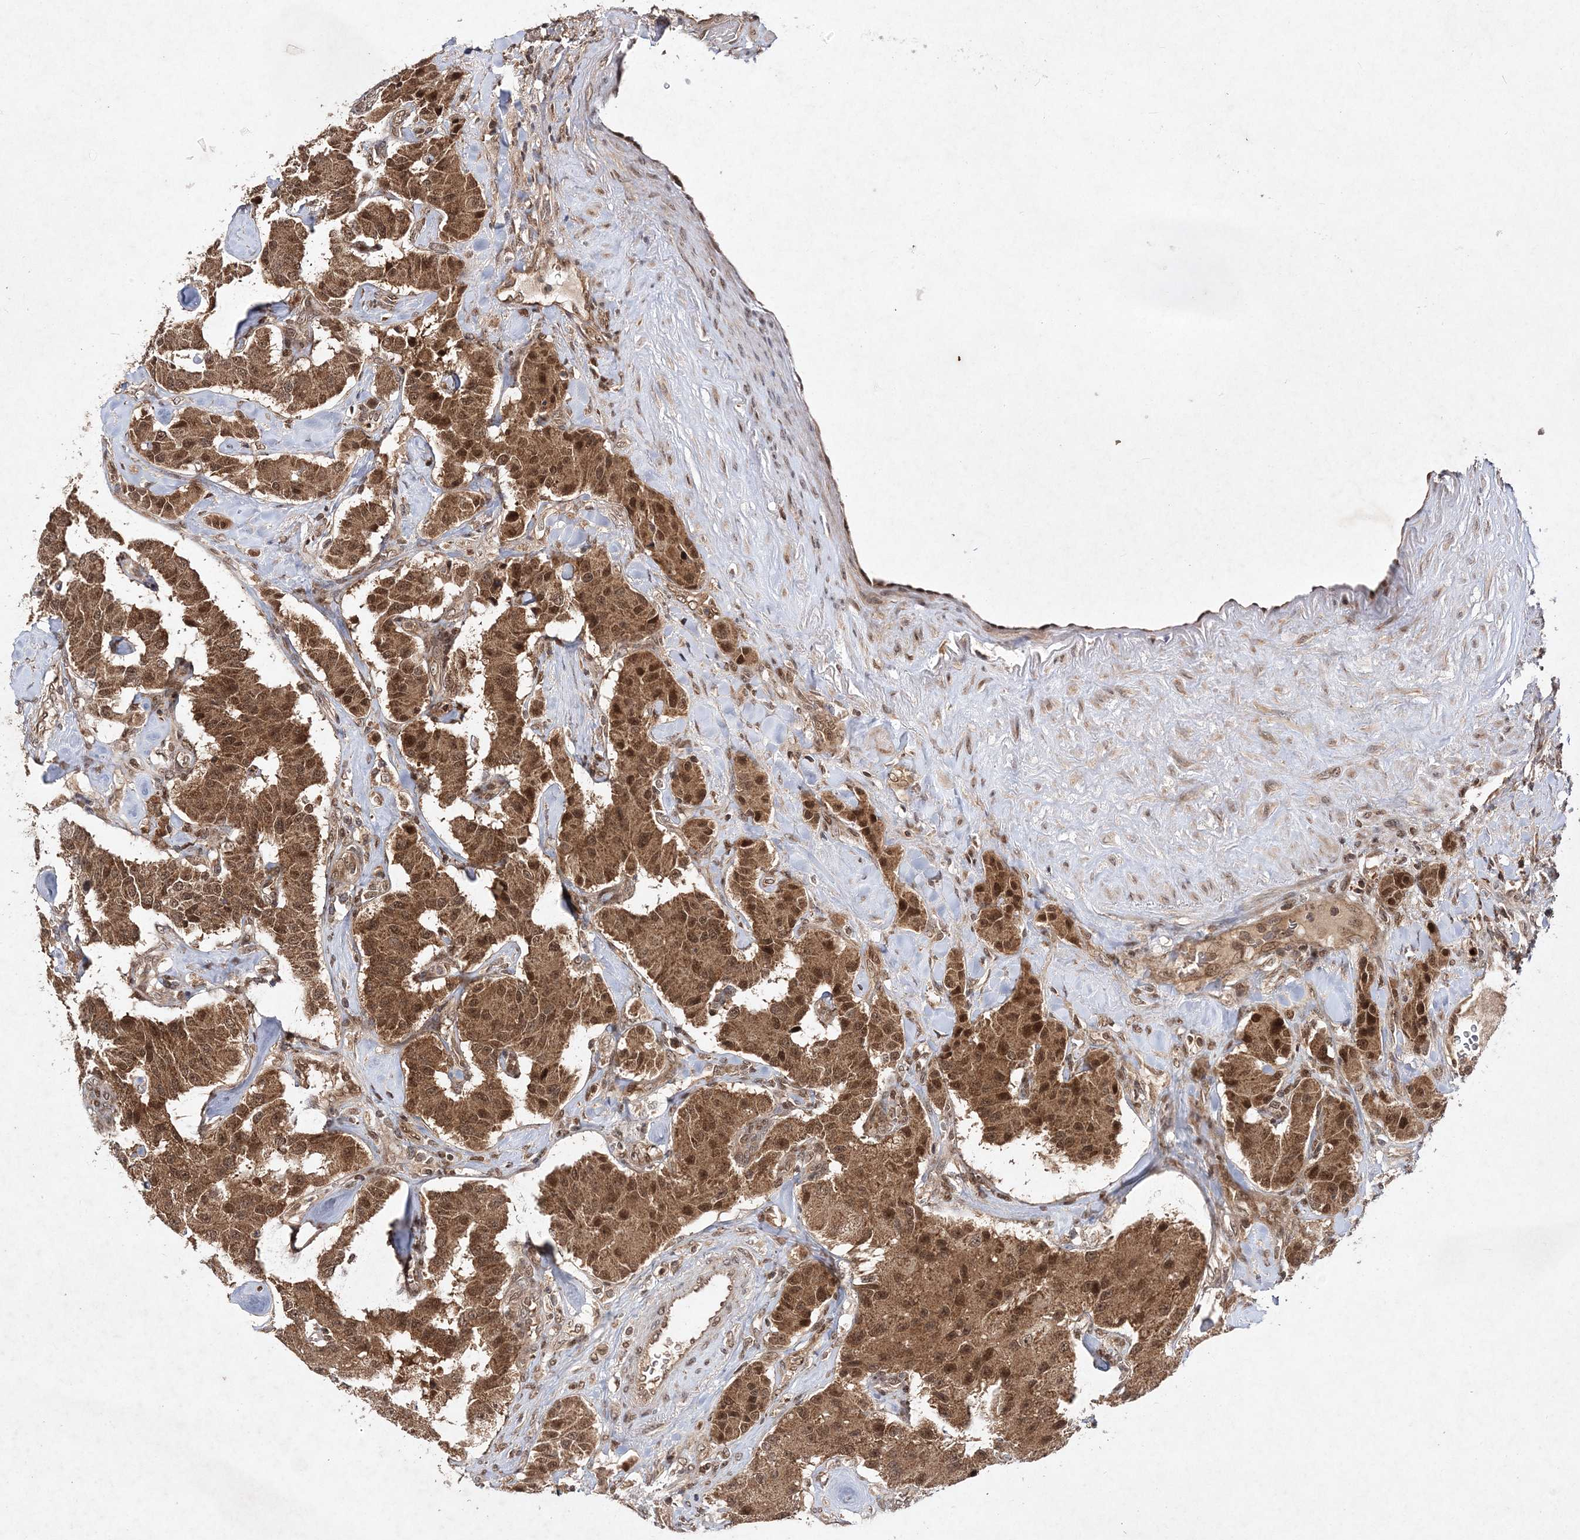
{"staining": {"intensity": "moderate", "quantity": ">75%", "location": "cytoplasmic/membranous,nuclear"}, "tissue": "carcinoid", "cell_type": "Tumor cells", "image_type": "cancer", "snomed": [{"axis": "morphology", "description": "Carcinoid, malignant, NOS"}, {"axis": "topography", "description": "Pancreas"}], "caption": "A brown stain shows moderate cytoplasmic/membranous and nuclear staining of a protein in human carcinoid tumor cells.", "gene": "NIF3L1", "patient": {"sex": "male", "age": 41}}